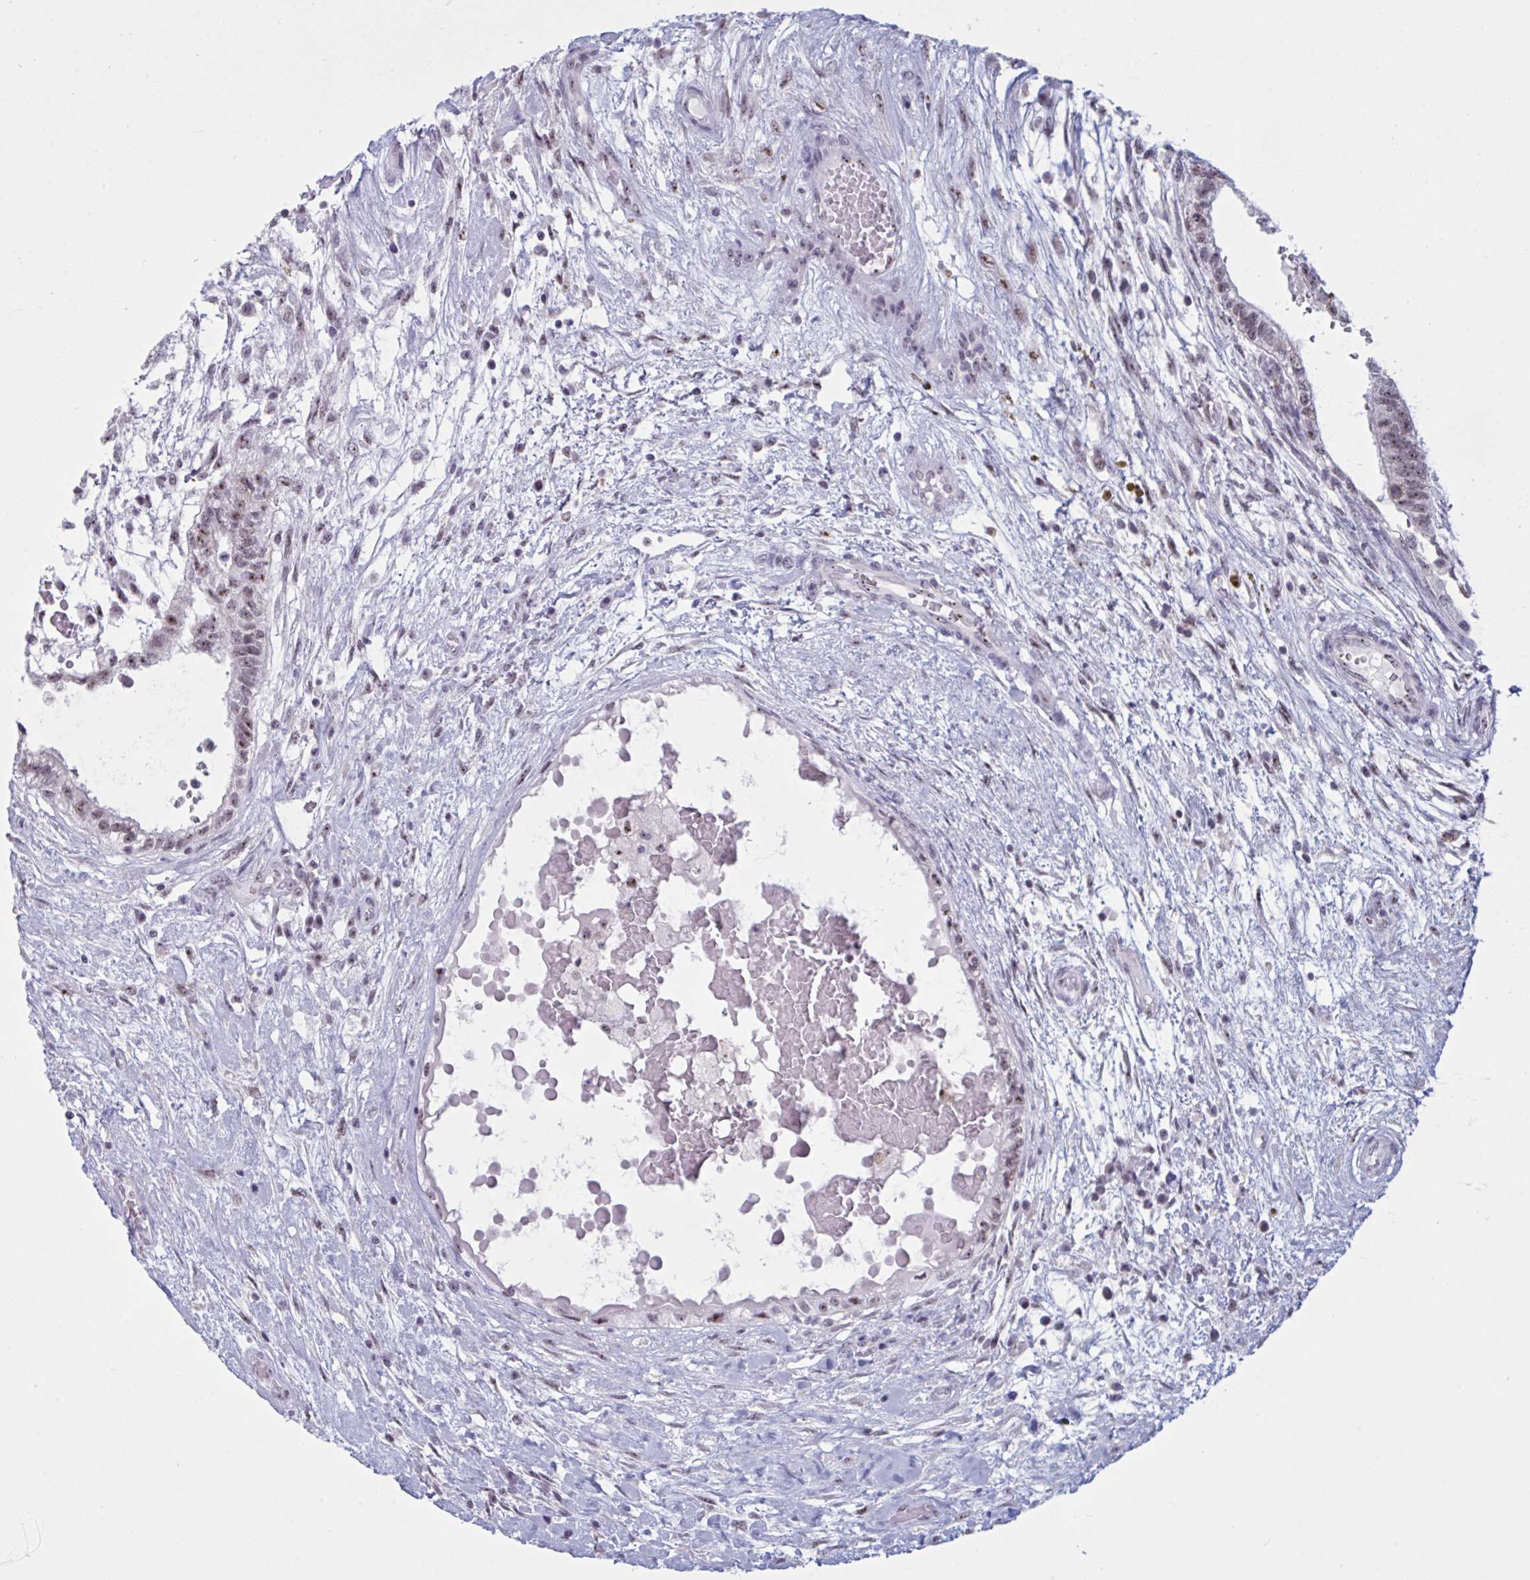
{"staining": {"intensity": "moderate", "quantity": ">75%", "location": "nuclear"}, "tissue": "testis cancer", "cell_type": "Tumor cells", "image_type": "cancer", "snomed": [{"axis": "morphology", "description": "Normal tissue, NOS"}, {"axis": "morphology", "description": "Carcinoma, Embryonal, NOS"}, {"axis": "topography", "description": "Testis"}], "caption": "Moderate nuclear staining is appreciated in approximately >75% of tumor cells in testis embryonal carcinoma.", "gene": "TGM6", "patient": {"sex": "male", "age": 32}}